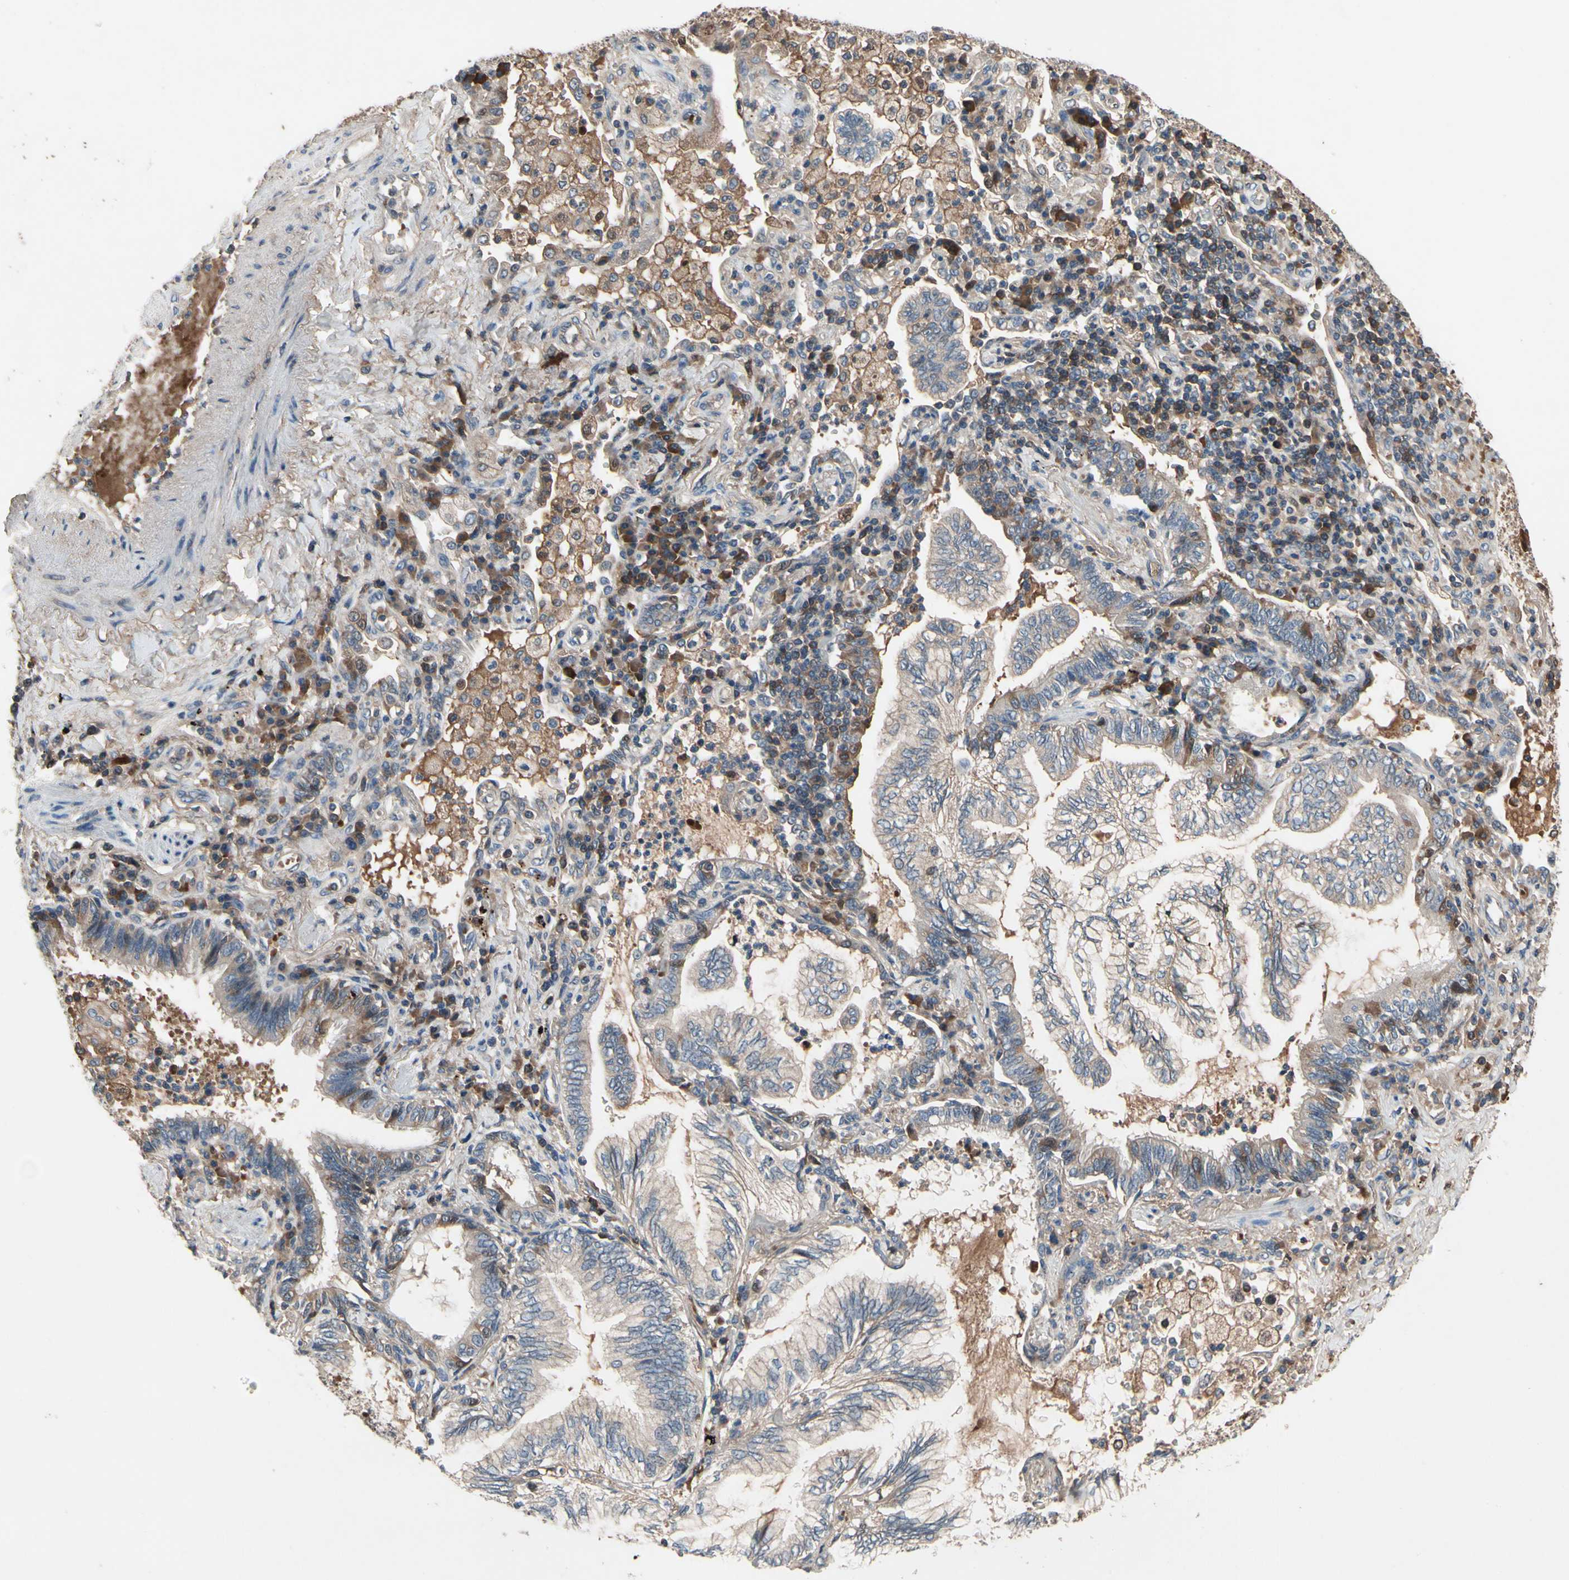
{"staining": {"intensity": "weak", "quantity": "25%-75%", "location": "cytoplasmic/membranous"}, "tissue": "lung cancer", "cell_type": "Tumor cells", "image_type": "cancer", "snomed": [{"axis": "morphology", "description": "Normal tissue, NOS"}, {"axis": "morphology", "description": "Adenocarcinoma, NOS"}, {"axis": "topography", "description": "Bronchus"}, {"axis": "topography", "description": "Lung"}], "caption": "Approximately 25%-75% of tumor cells in adenocarcinoma (lung) display weak cytoplasmic/membranous protein positivity as visualized by brown immunohistochemical staining.", "gene": "IL1RL1", "patient": {"sex": "female", "age": 70}}